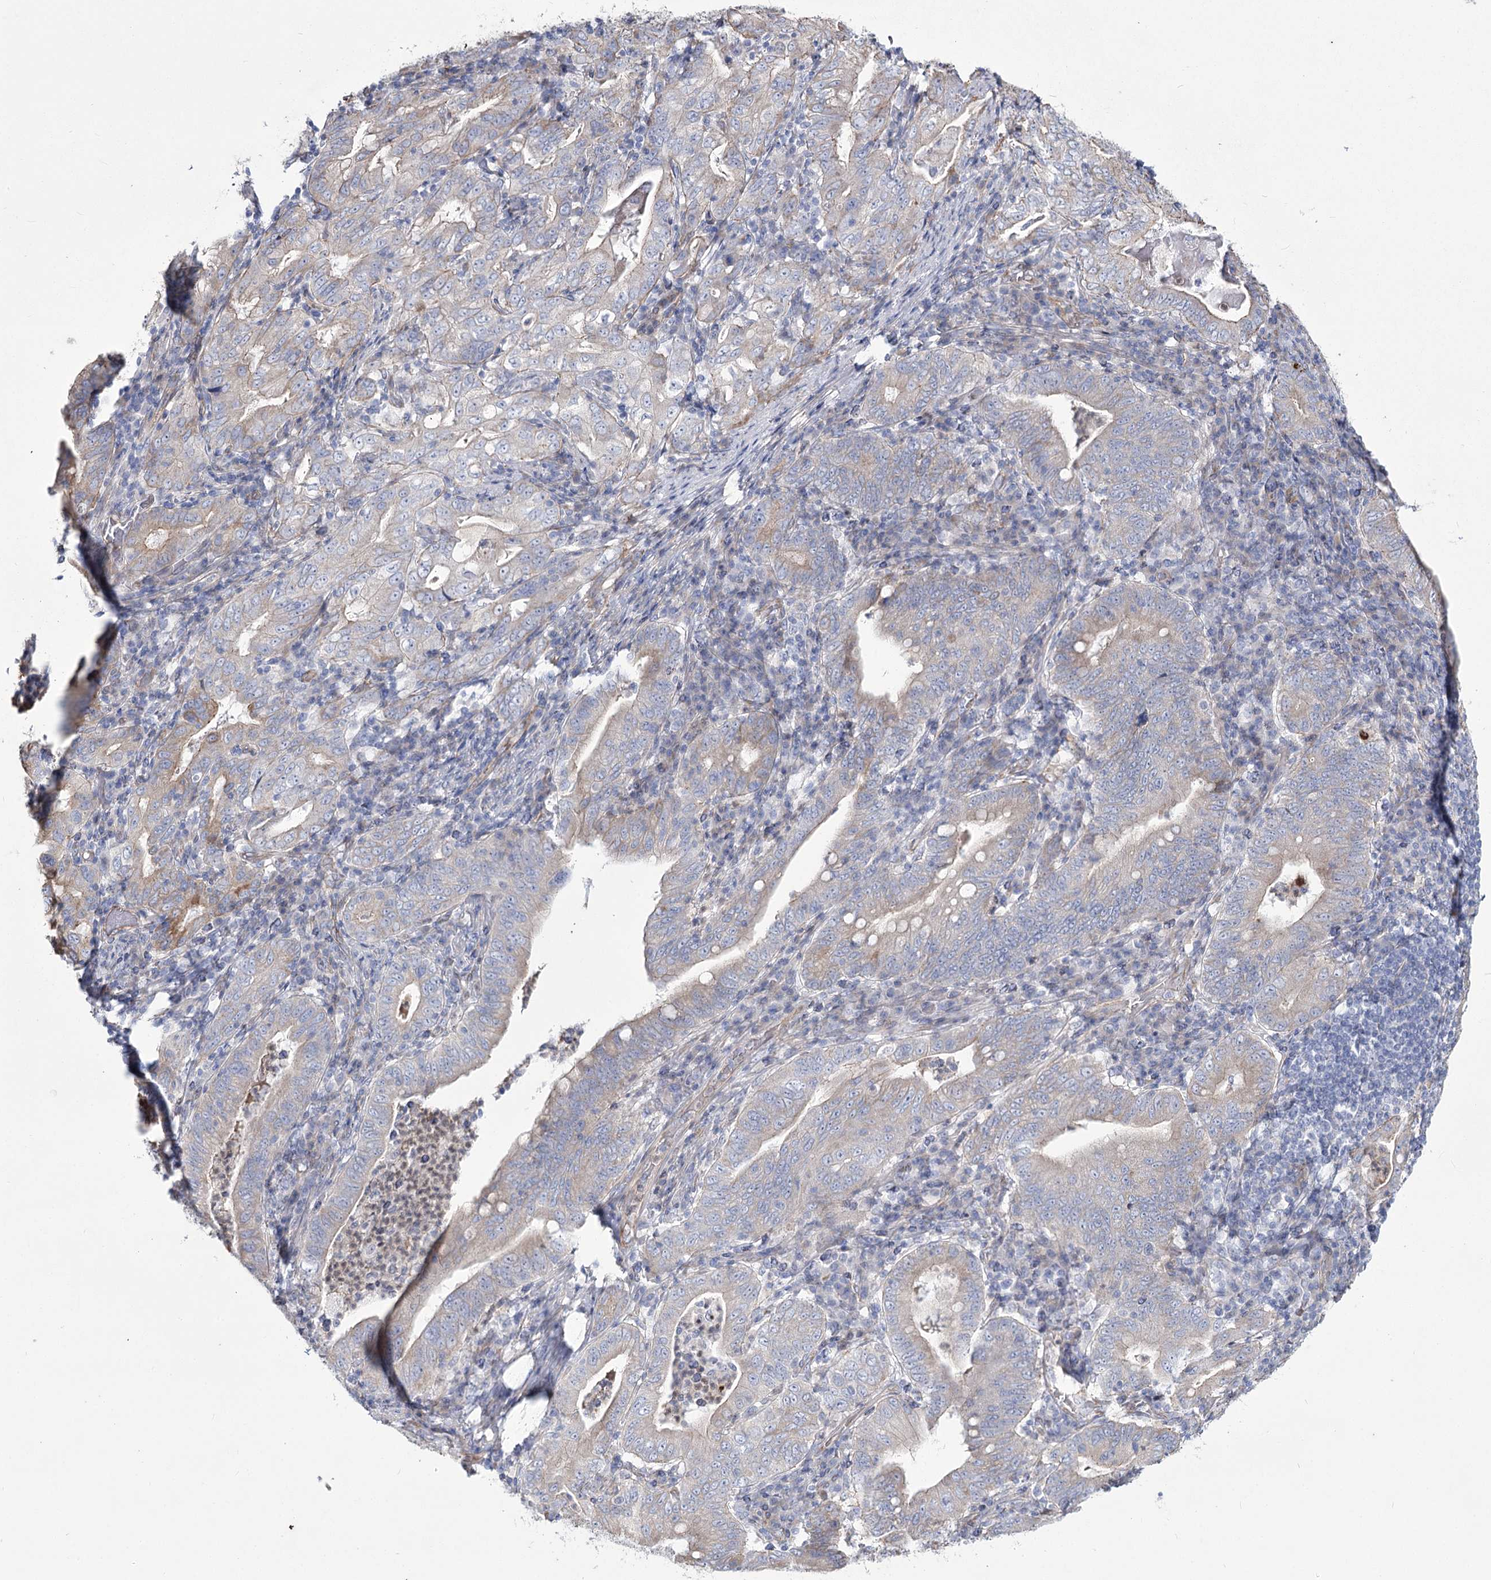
{"staining": {"intensity": "weak", "quantity": "<25%", "location": "cytoplasmic/membranous"}, "tissue": "stomach cancer", "cell_type": "Tumor cells", "image_type": "cancer", "snomed": [{"axis": "morphology", "description": "Normal tissue, NOS"}, {"axis": "morphology", "description": "Adenocarcinoma, NOS"}, {"axis": "topography", "description": "Esophagus"}, {"axis": "topography", "description": "Stomach, upper"}, {"axis": "topography", "description": "Peripheral nerve tissue"}], "caption": "Immunohistochemistry (IHC) histopathology image of human stomach adenocarcinoma stained for a protein (brown), which displays no expression in tumor cells. (Brightfield microscopy of DAB IHC at high magnification).", "gene": "ME3", "patient": {"sex": "male", "age": 62}}